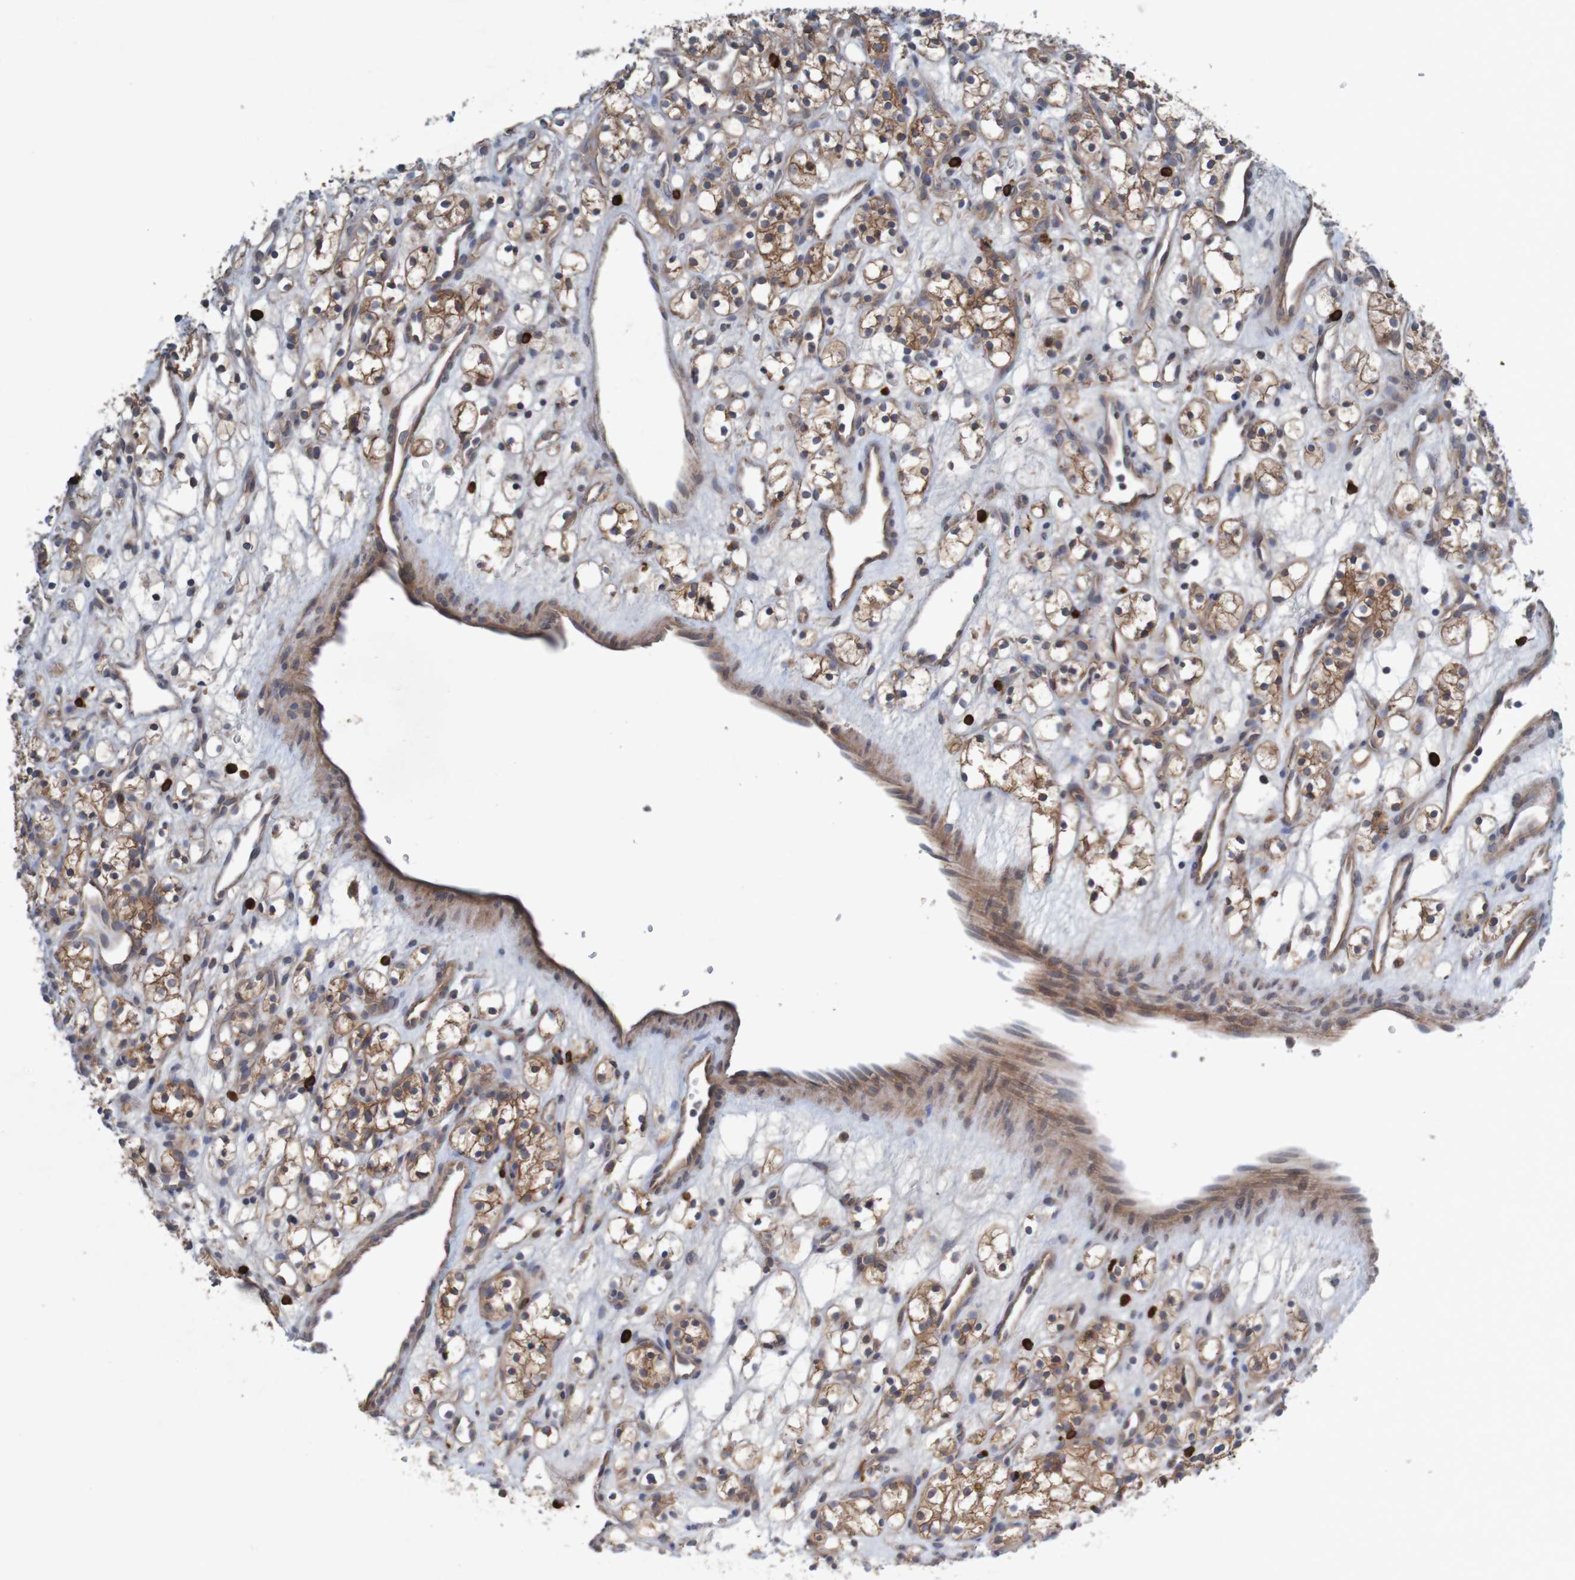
{"staining": {"intensity": "moderate", "quantity": ">75%", "location": "cytoplasmic/membranous"}, "tissue": "renal cancer", "cell_type": "Tumor cells", "image_type": "cancer", "snomed": [{"axis": "morphology", "description": "Adenocarcinoma, NOS"}, {"axis": "topography", "description": "Kidney"}], "caption": "Immunohistochemistry (DAB) staining of renal cancer (adenocarcinoma) demonstrates moderate cytoplasmic/membranous protein staining in approximately >75% of tumor cells.", "gene": "B3GAT2", "patient": {"sex": "female", "age": 60}}